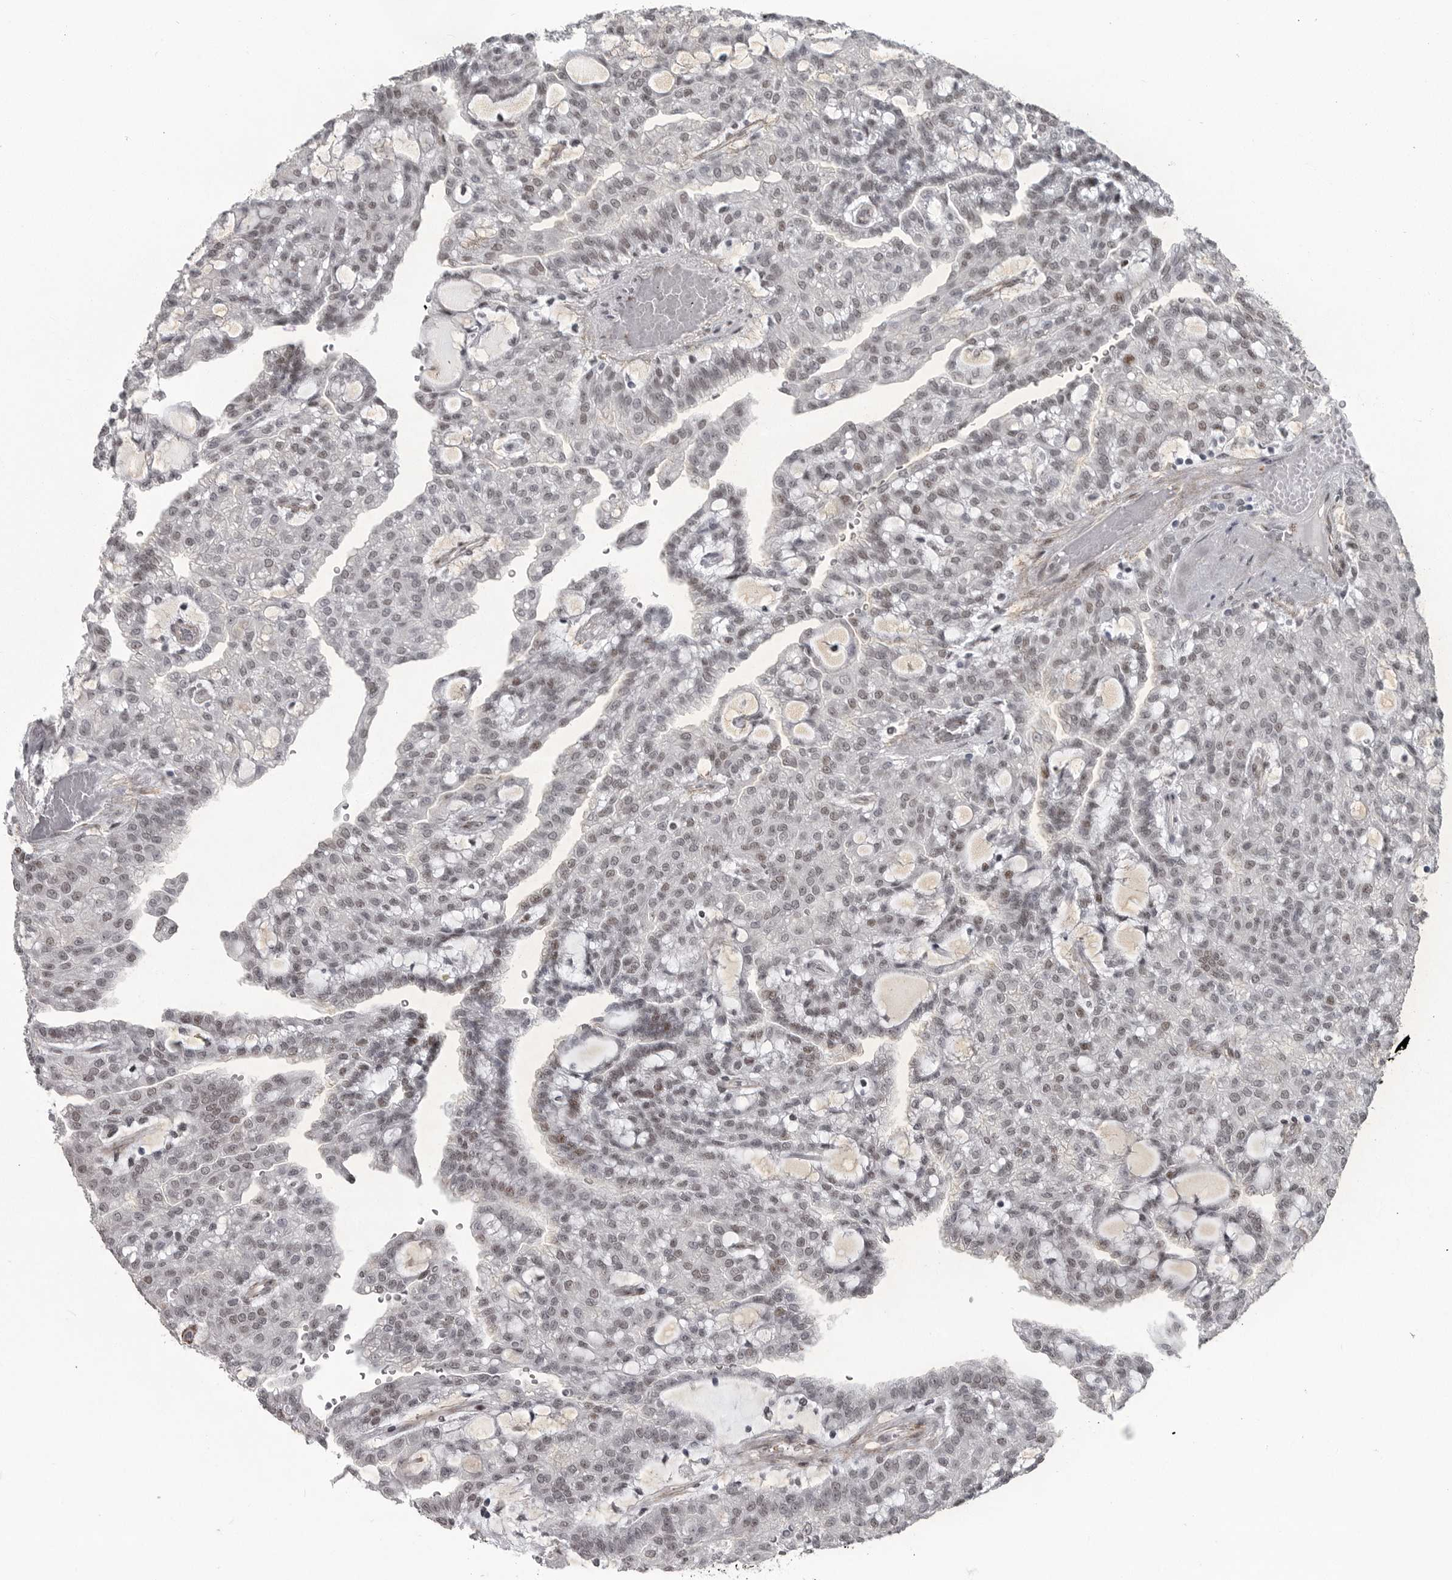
{"staining": {"intensity": "weak", "quantity": "25%-75%", "location": "nuclear"}, "tissue": "renal cancer", "cell_type": "Tumor cells", "image_type": "cancer", "snomed": [{"axis": "morphology", "description": "Adenocarcinoma, NOS"}, {"axis": "topography", "description": "Kidney"}], "caption": "Approximately 25%-75% of tumor cells in renal cancer (adenocarcinoma) reveal weak nuclear protein staining as visualized by brown immunohistochemical staining.", "gene": "HMGN3", "patient": {"sex": "male", "age": 63}}